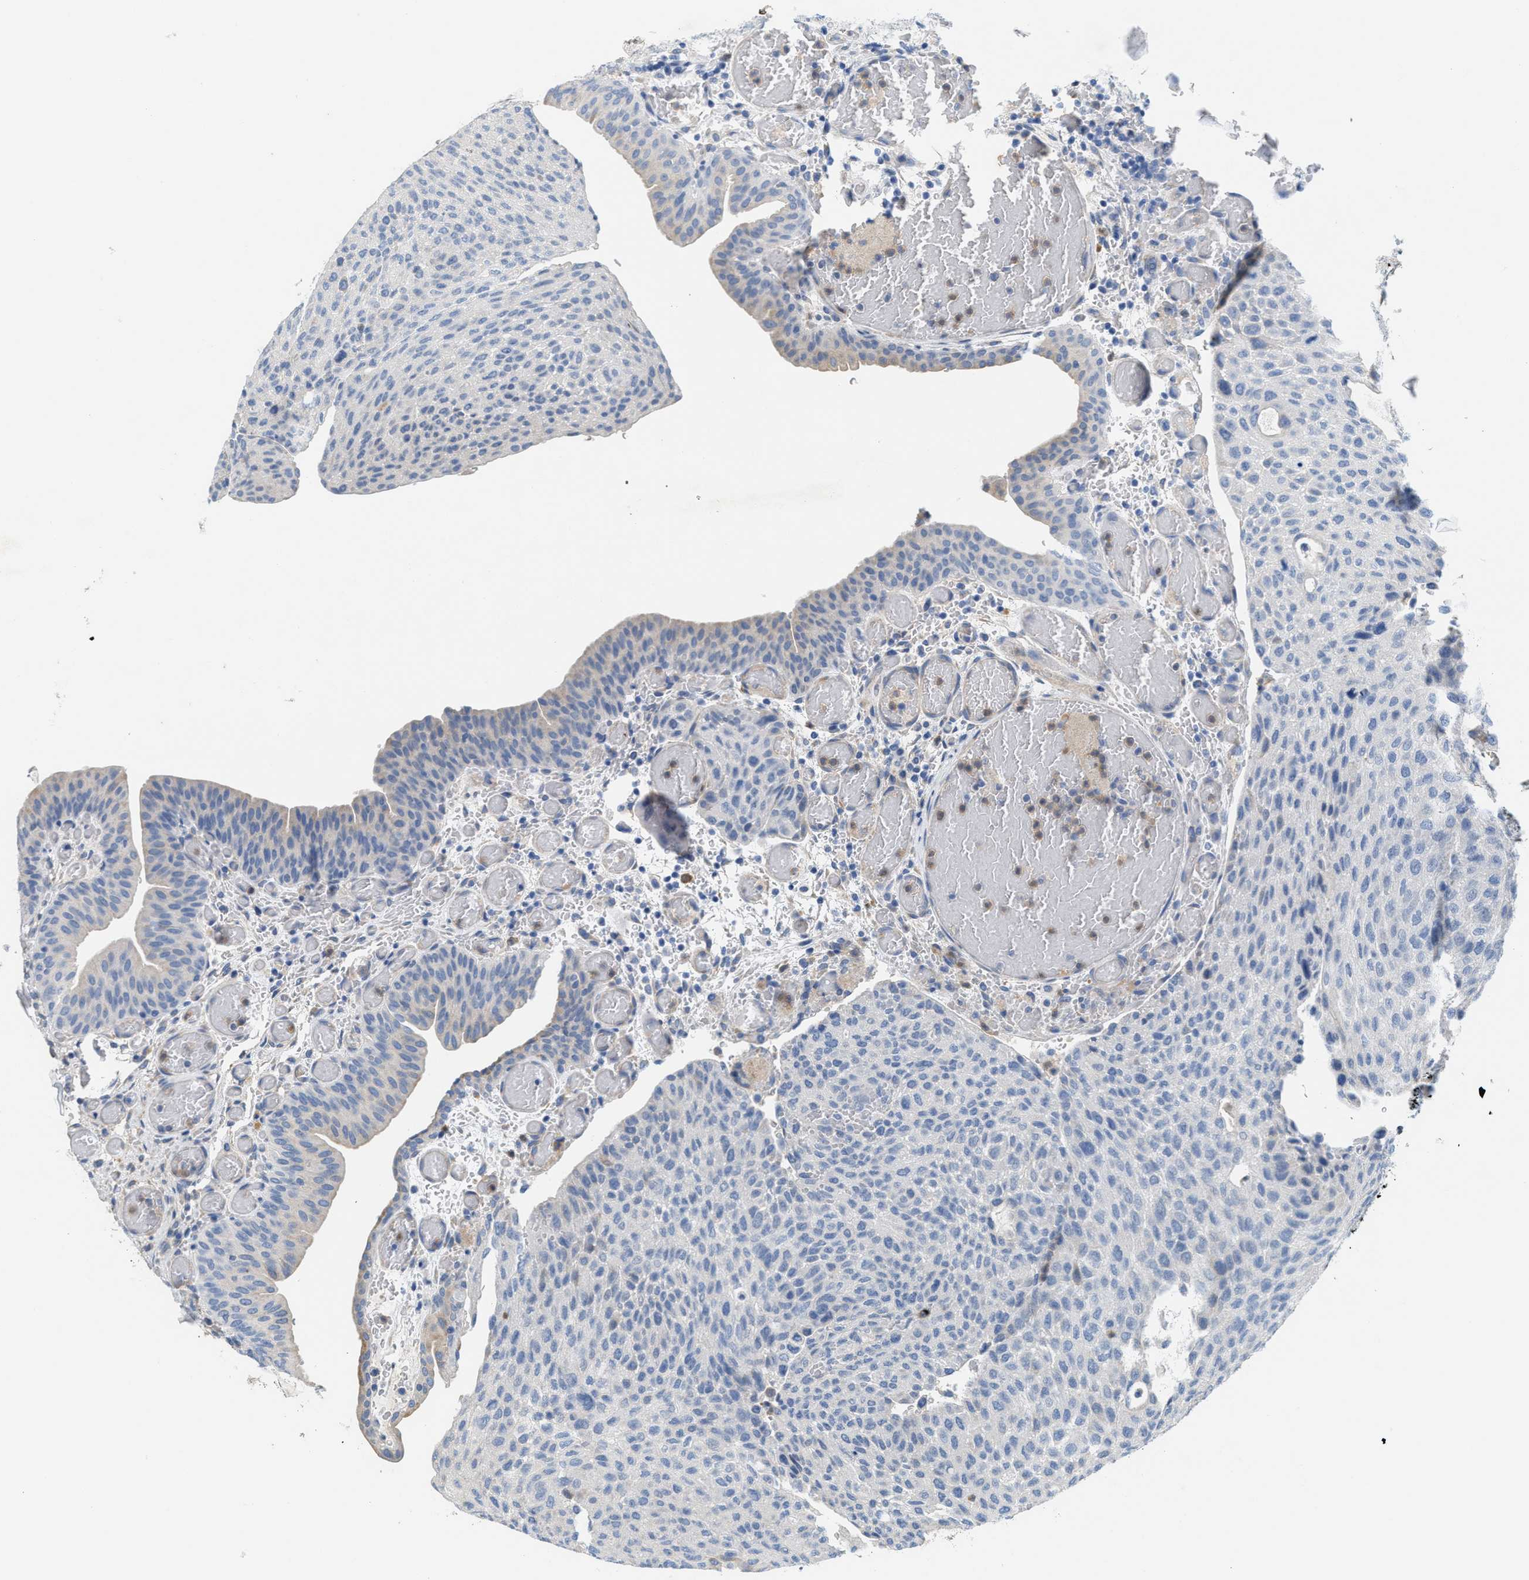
{"staining": {"intensity": "negative", "quantity": "none", "location": "none"}, "tissue": "urothelial cancer", "cell_type": "Tumor cells", "image_type": "cancer", "snomed": [{"axis": "morphology", "description": "Urothelial carcinoma, Low grade"}, {"axis": "morphology", "description": "Urothelial carcinoma, High grade"}, {"axis": "topography", "description": "Urinary bladder"}], "caption": "A micrograph of human urothelial carcinoma (high-grade) is negative for staining in tumor cells.", "gene": "CPA2", "patient": {"sex": "male", "age": 35}}